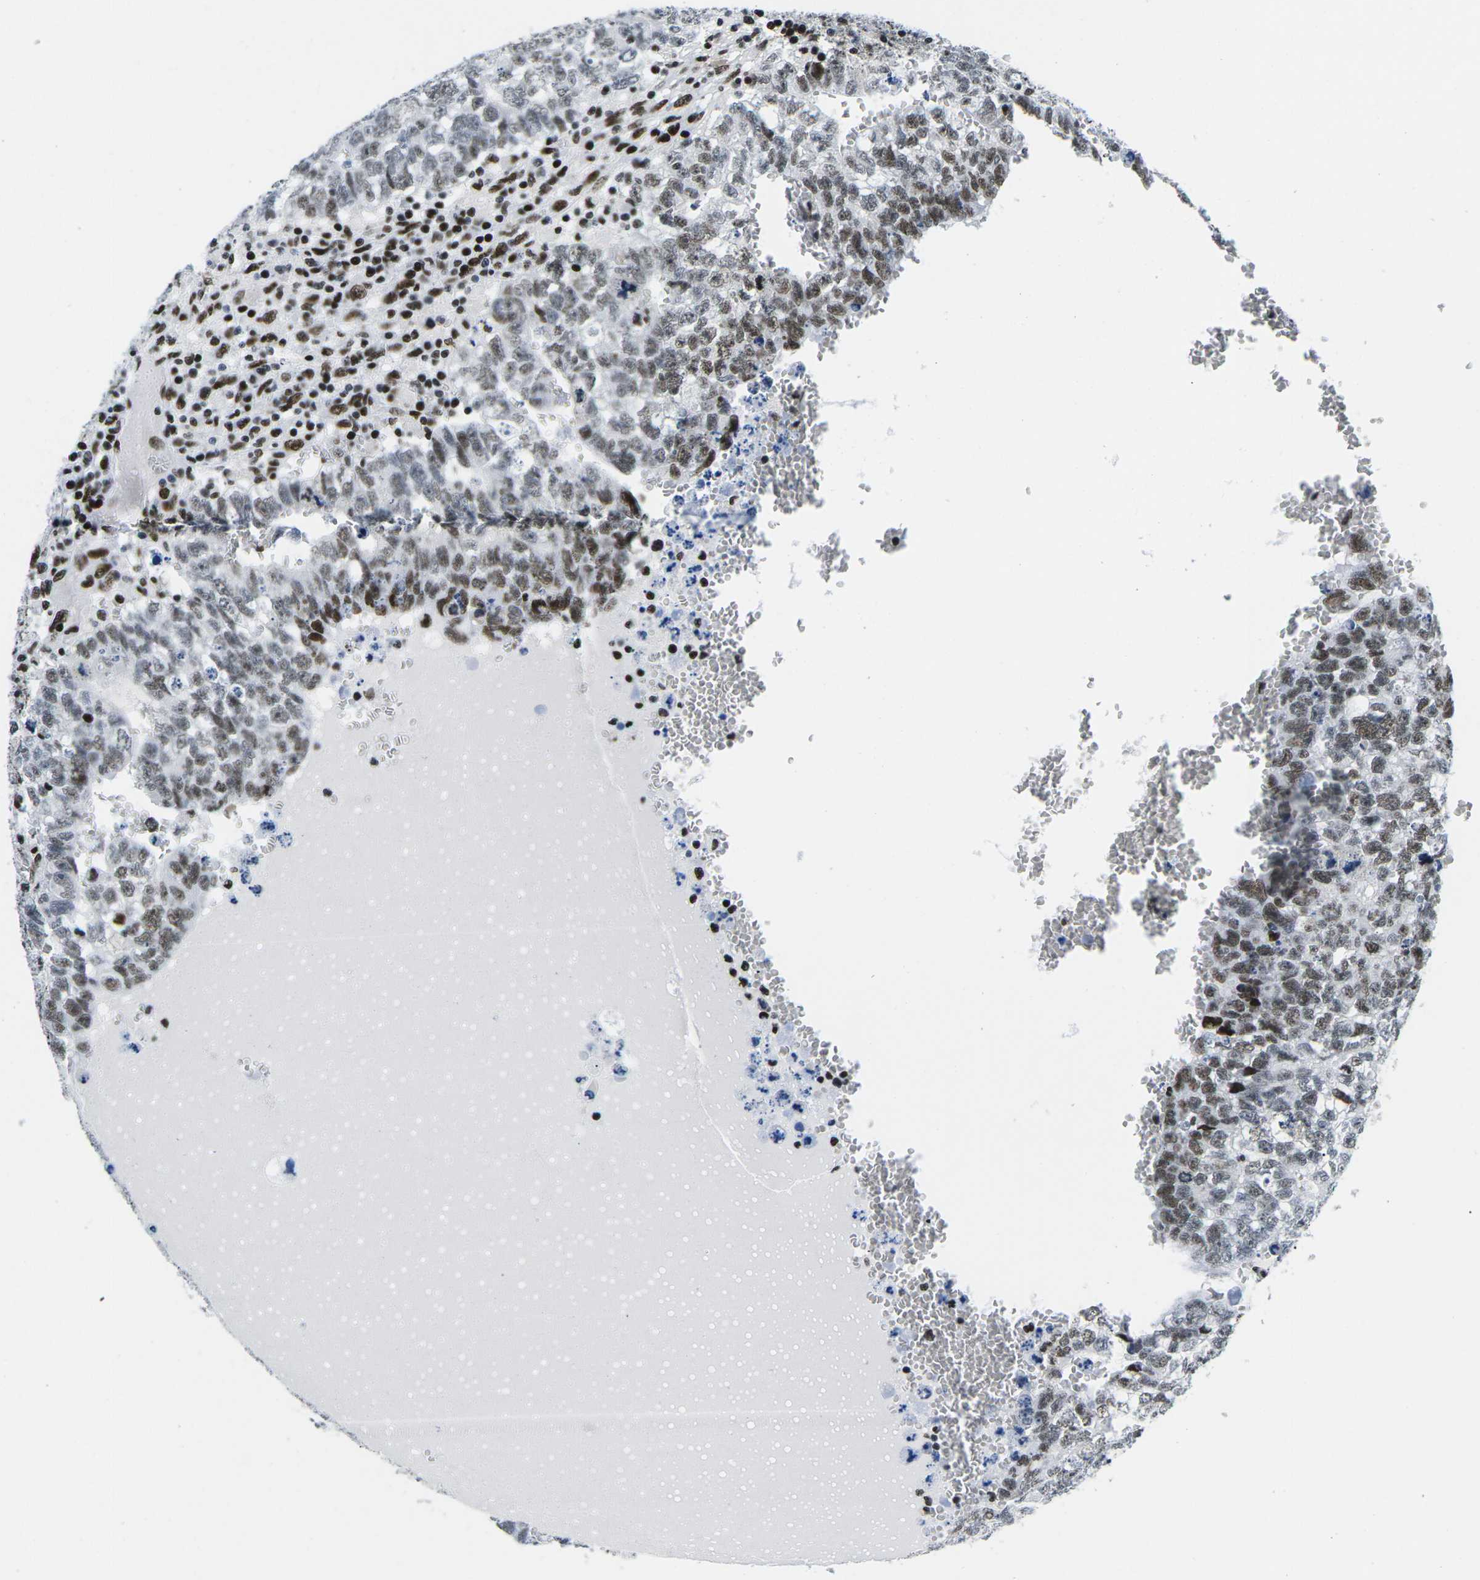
{"staining": {"intensity": "moderate", "quantity": "25%-75%", "location": "nuclear"}, "tissue": "testis cancer", "cell_type": "Tumor cells", "image_type": "cancer", "snomed": [{"axis": "morphology", "description": "Seminoma, NOS"}, {"axis": "morphology", "description": "Carcinoma, Embryonal, NOS"}, {"axis": "topography", "description": "Testis"}], "caption": "This photomicrograph reveals immunohistochemistry staining of human testis cancer, with medium moderate nuclear positivity in approximately 25%-75% of tumor cells.", "gene": "ATF1", "patient": {"sex": "male", "age": 38}}